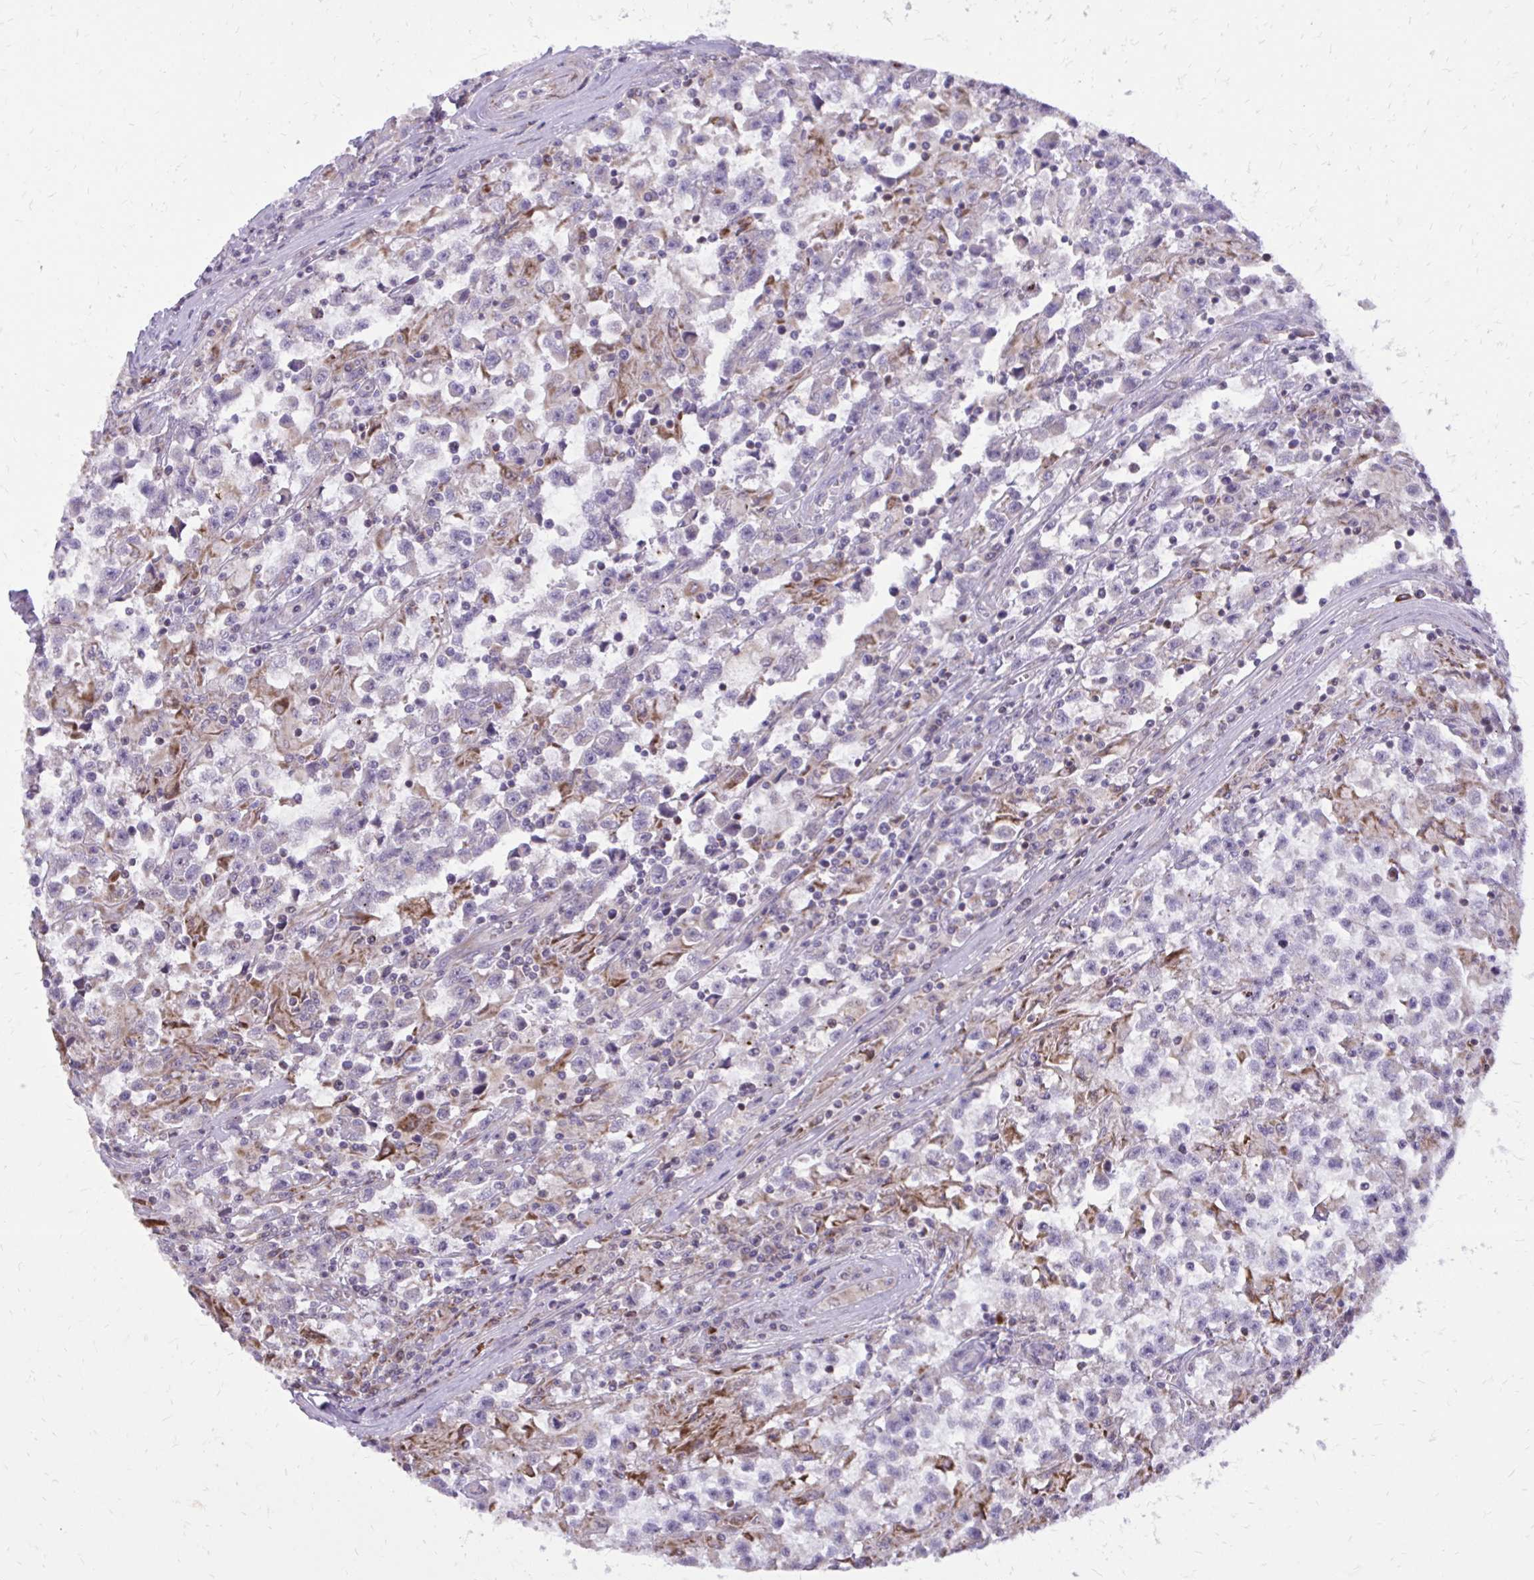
{"staining": {"intensity": "negative", "quantity": "none", "location": "none"}, "tissue": "testis cancer", "cell_type": "Tumor cells", "image_type": "cancer", "snomed": [{"axis": "morphology", "description": "Seminoma, NOS"}, {"axis": "topography", "description": "Testis"}], "caption": "DAB (3,3'-diaminobenzidine) immunohistochemical staining of testis seminoma displays no significant positivity in tumor cells.", "gene": "ABCC3", "patient": {"sex": "male", "age": 31}}